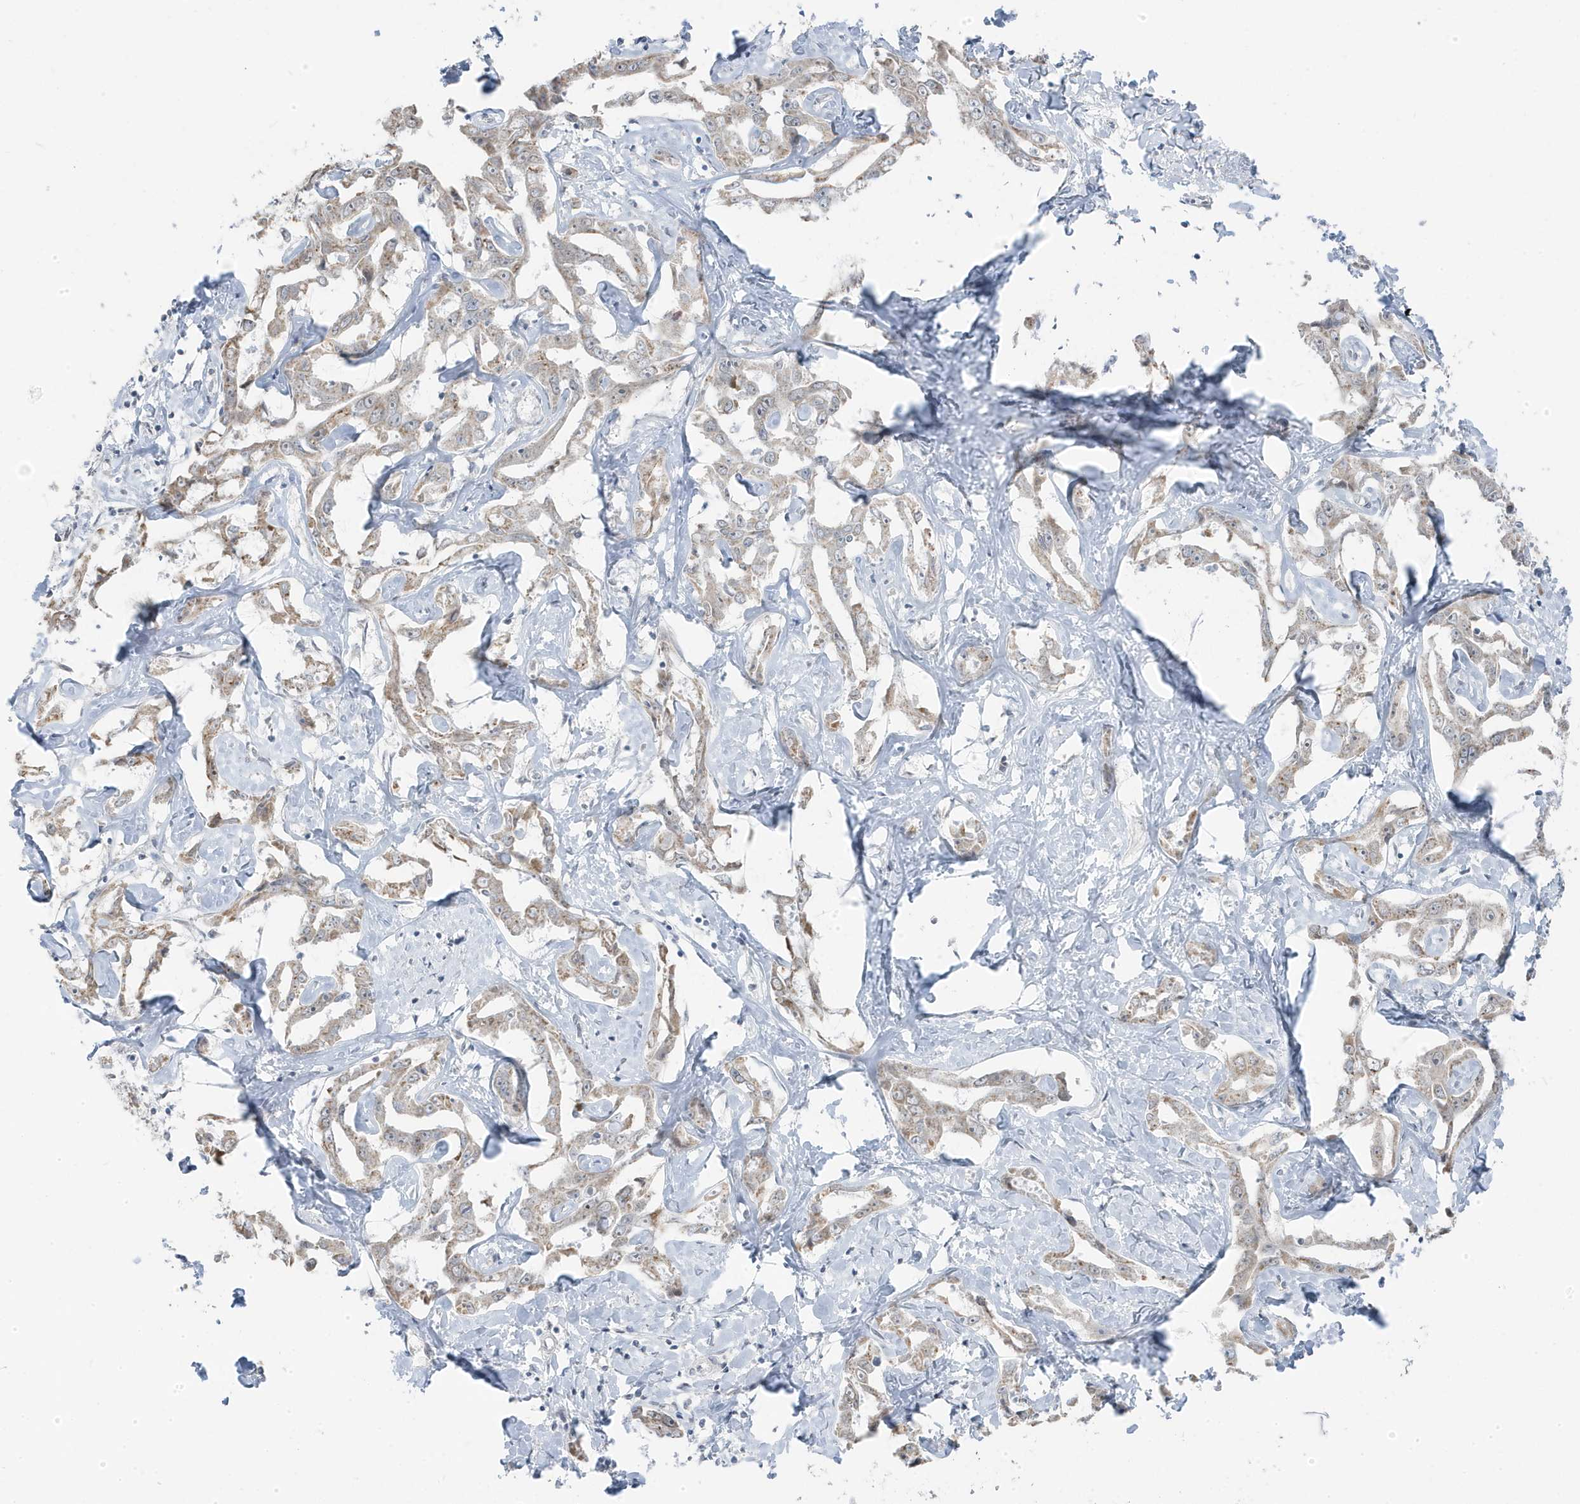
{"staining": {"intensity": "weak", "quantity": ">75%", "location": "cytoplasmic/membranous"}, "tissue": "liver cancer", "cell_type": "Tumor cells", "image_type": "cancer", "snomed": [{"axis": "morphology", "description": "Cholangiocarcinoma"}, {"axis": "topography", "description": "Liver"}], "caption": "Weak cytoplasmic/membranous expression for a protein is present in approximately >75% of tumor cells of liver cancer (cholangiocarcinoma) using IHC.", "gene": "TSEN15", "patient": {"sex": "male", "age": 59}}